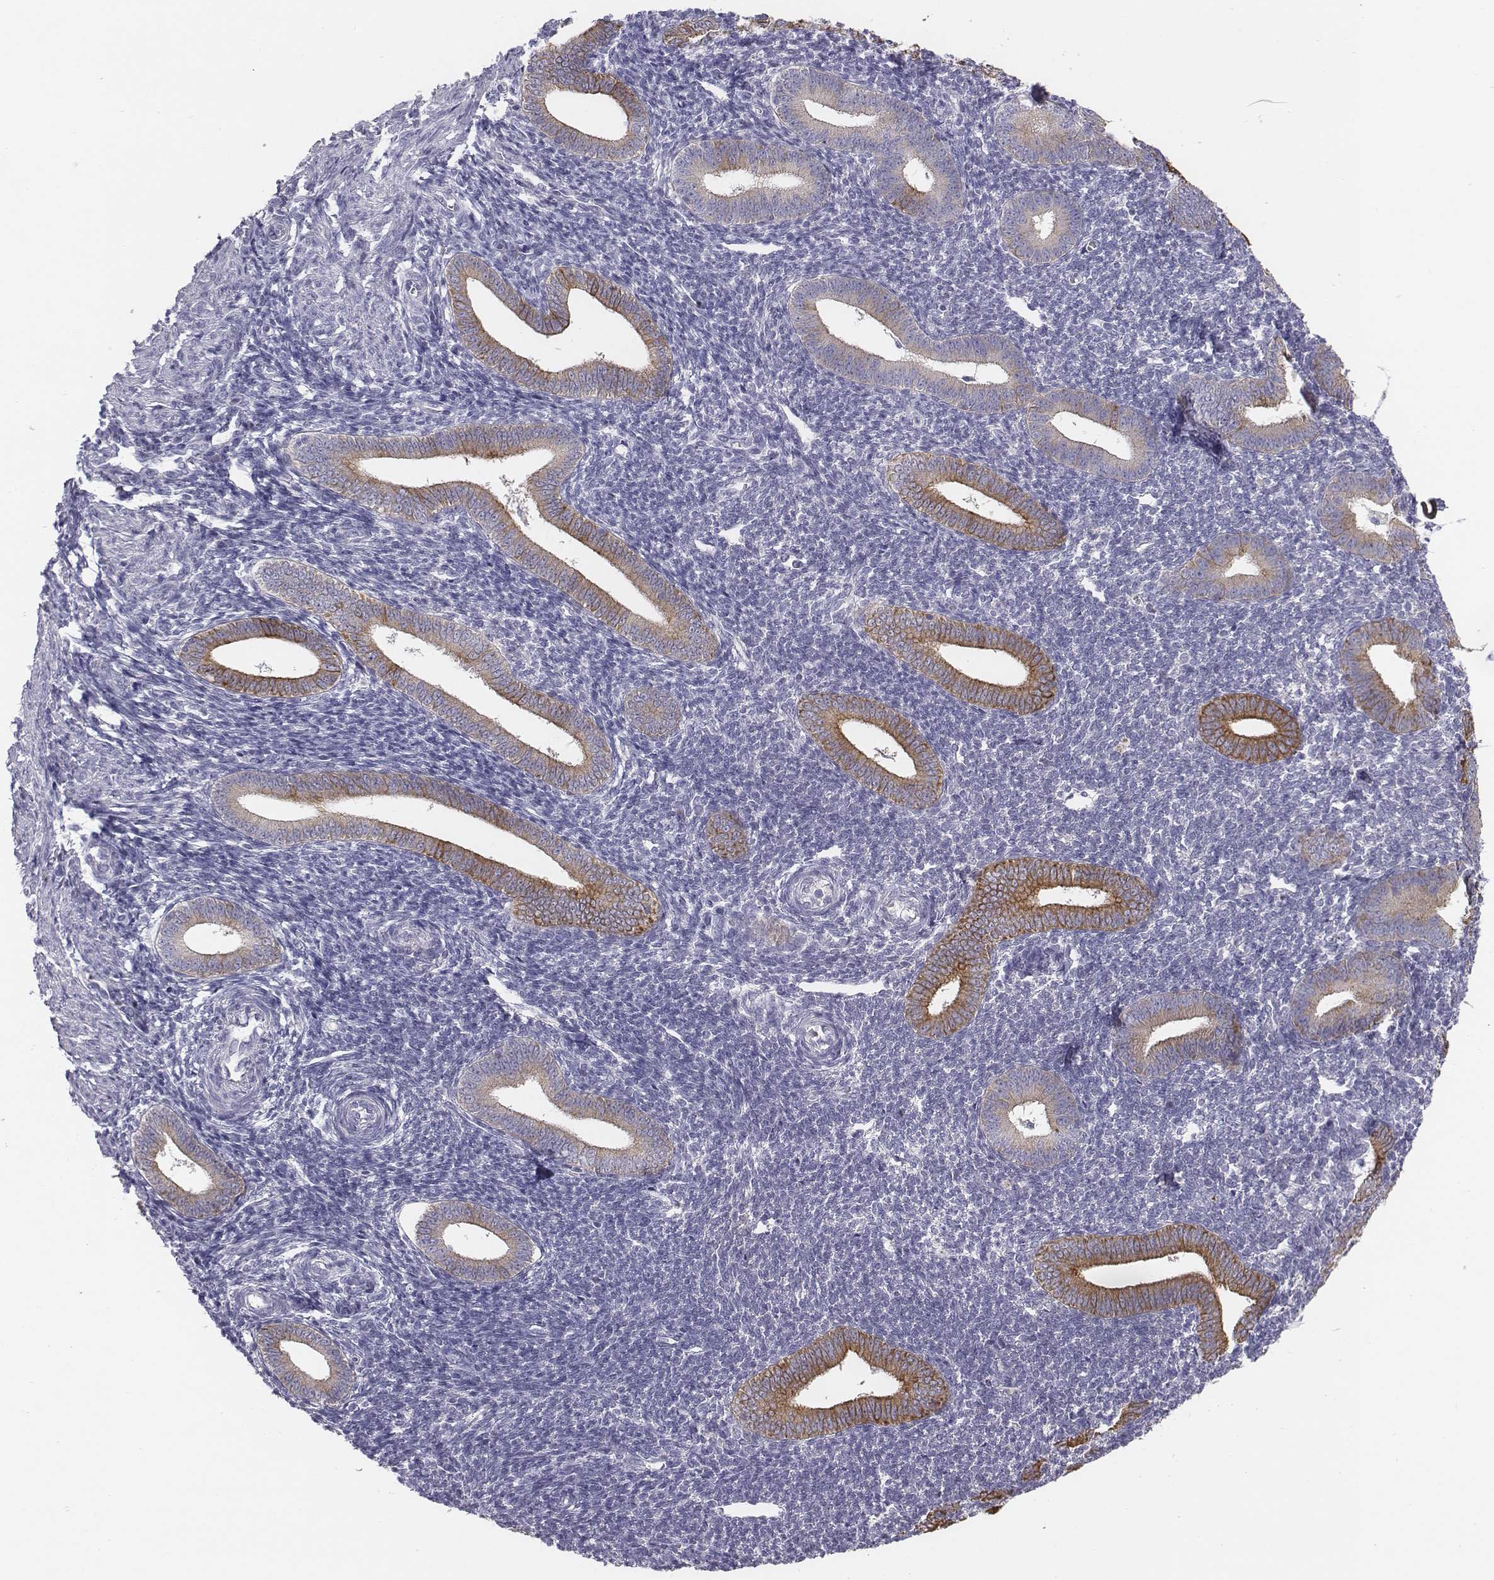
{"staining": {"intensity": "negative", "quantity": "none", "location": "none"}, "tissue": "endometrium", "cell_type": "Cells in endometrial stroma", "image_type": "normal", "snomed": [{"axis": "morphology", "description": "Normal tissue, NOS"}, {"axis": "topography", "description": "Endometrium"}], "caption": "Immunohistochemistry (IHC) micrograph of unremarkable endometrium stained for a protein (brown), which demonstrates no positivity in cells in endometrial stroma. Brightfield microscopy of immunohistochemistry stained with DAB (3,3'-diaminobenzidine) (brown) and hematoxylin (blue), captured at high magnification.", "gene": "CHST14", "patient": {"sex": "female", "age": 25}}